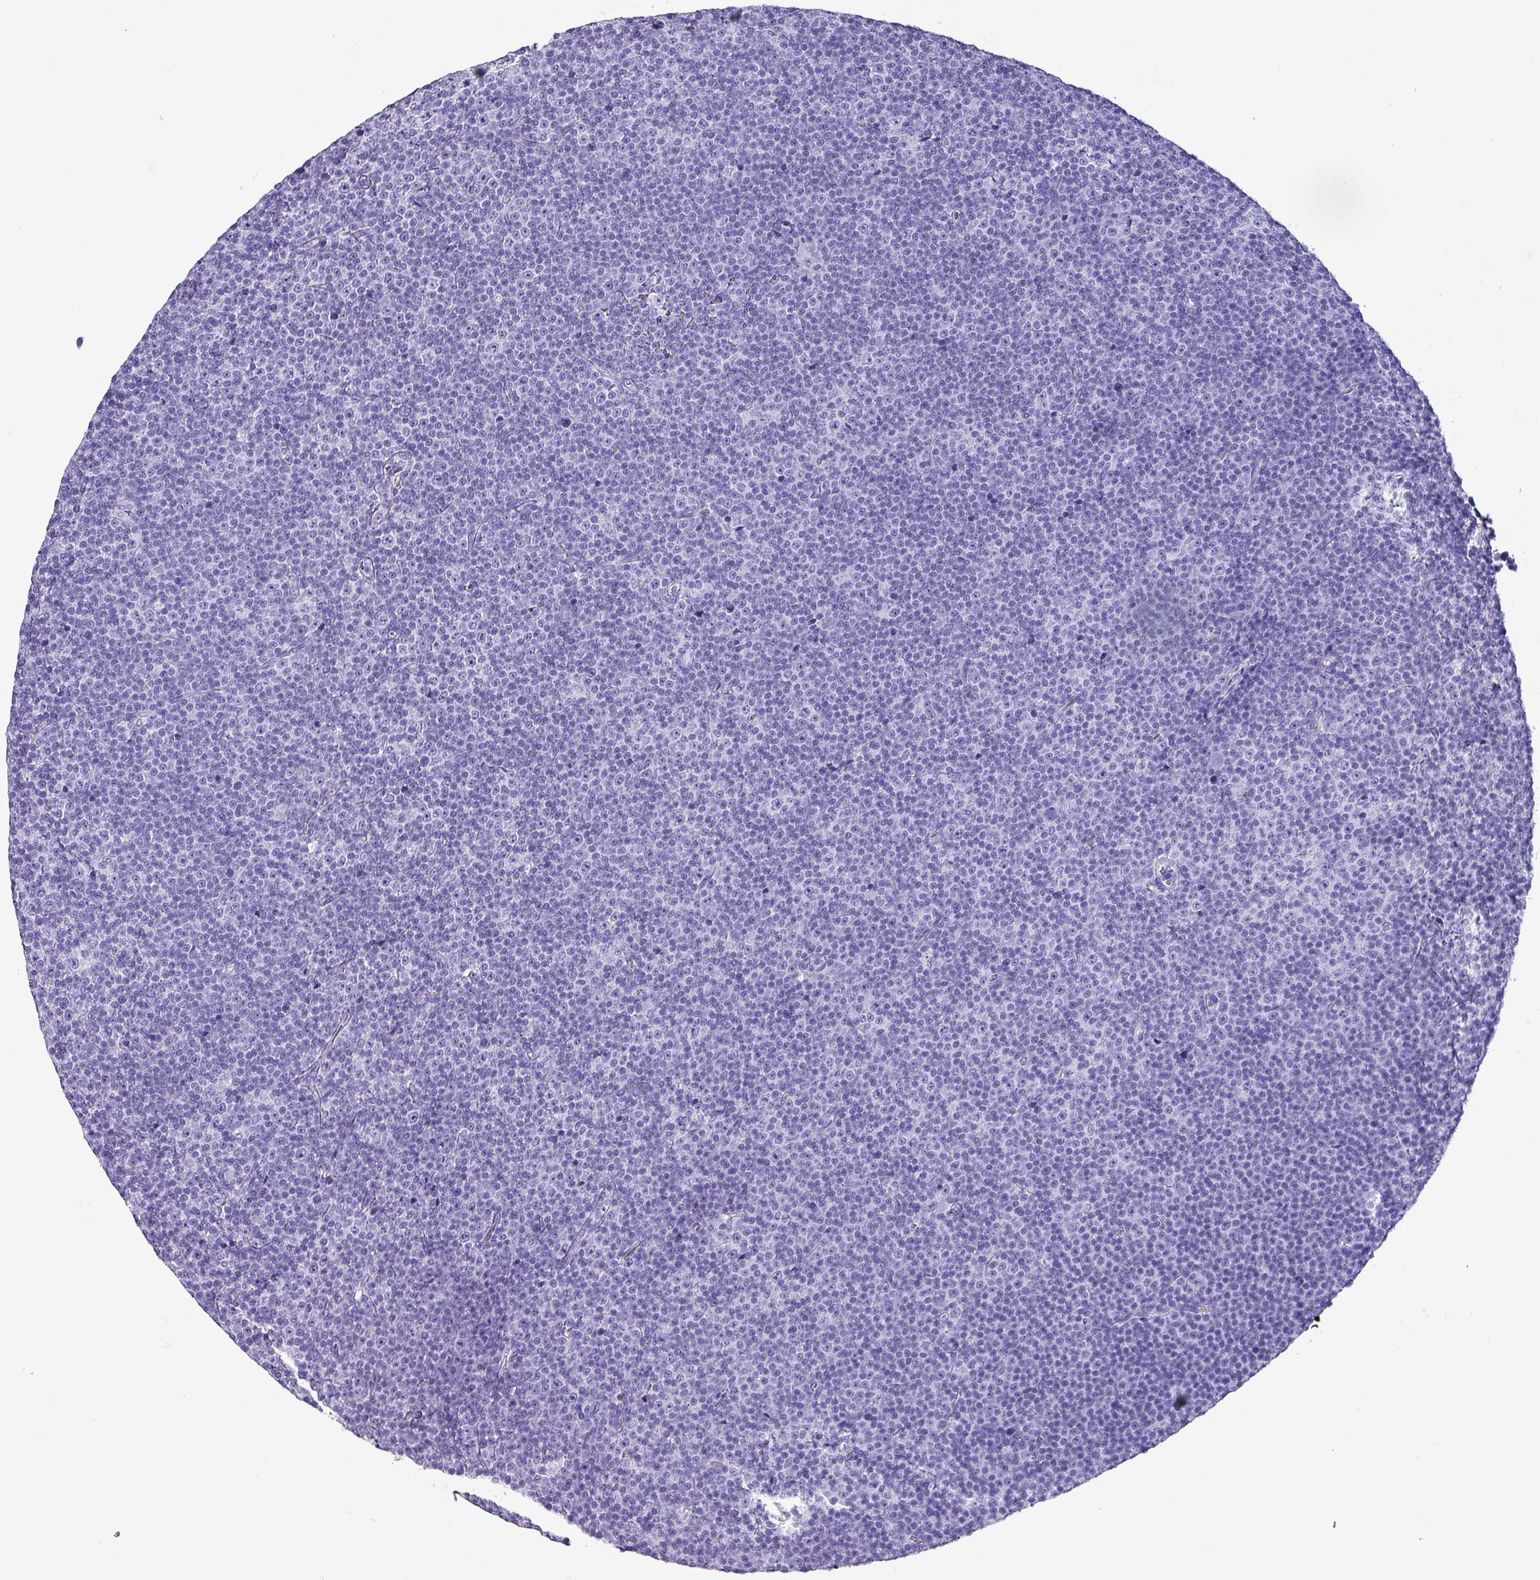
{"staining": {"intensity": "negative", "quantity": "none", "location": "none"}, "tissue": "lymphoma", "cell_type": "Tumor cells", "image_type": "cancer", "snomed": [{"axis": "morphology", "description": "Malignant lymphoma, non-Hodgkin's type, Low grade"}, {"axis": "topography", "description": "Lymph node"}], "caption": "Immunohistochemical staining of lymphoma exhibits no significant expression in tumor cells.", "gene": "KRT6C", "patient": {"sex": "female", "age": 67}}